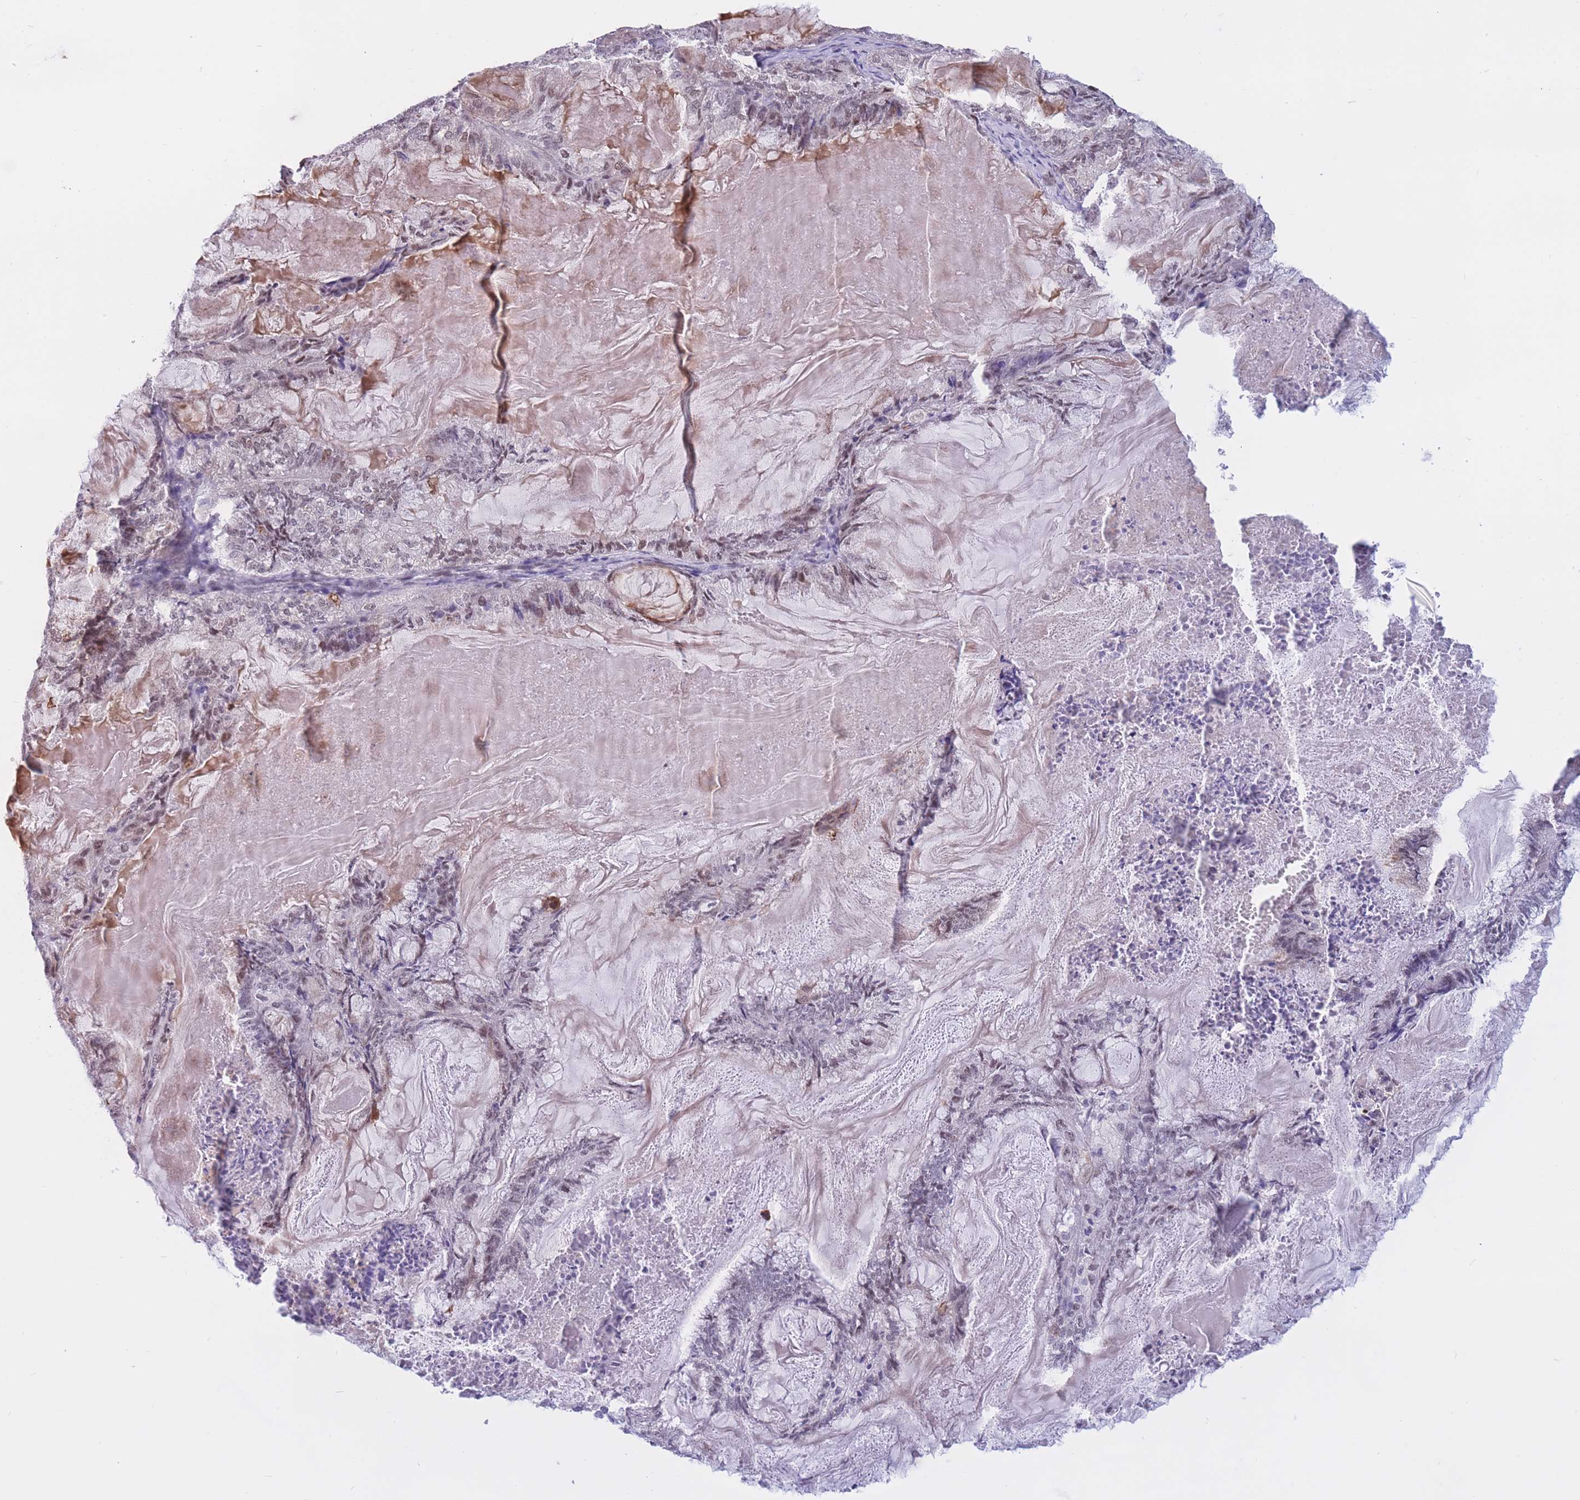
{"staining": {"intensity": "weak", "quantity": "<25%", "location": "nuclear"}, "tissue": "endometrial cancer", "cell_type": "Tumor cells", "image_type": "cancer", "snomed": [{"axis": "morphology", "description": "Adenocarcinoma, NOS"}, {"axis": "topography", "description": "Endometrium"}], "caption": "Tumor cells are negative for protein expression in human endometrial adenocarcinoma.", "gene": "BCL9L", "patient": {"sex": "female", "age": 86}}